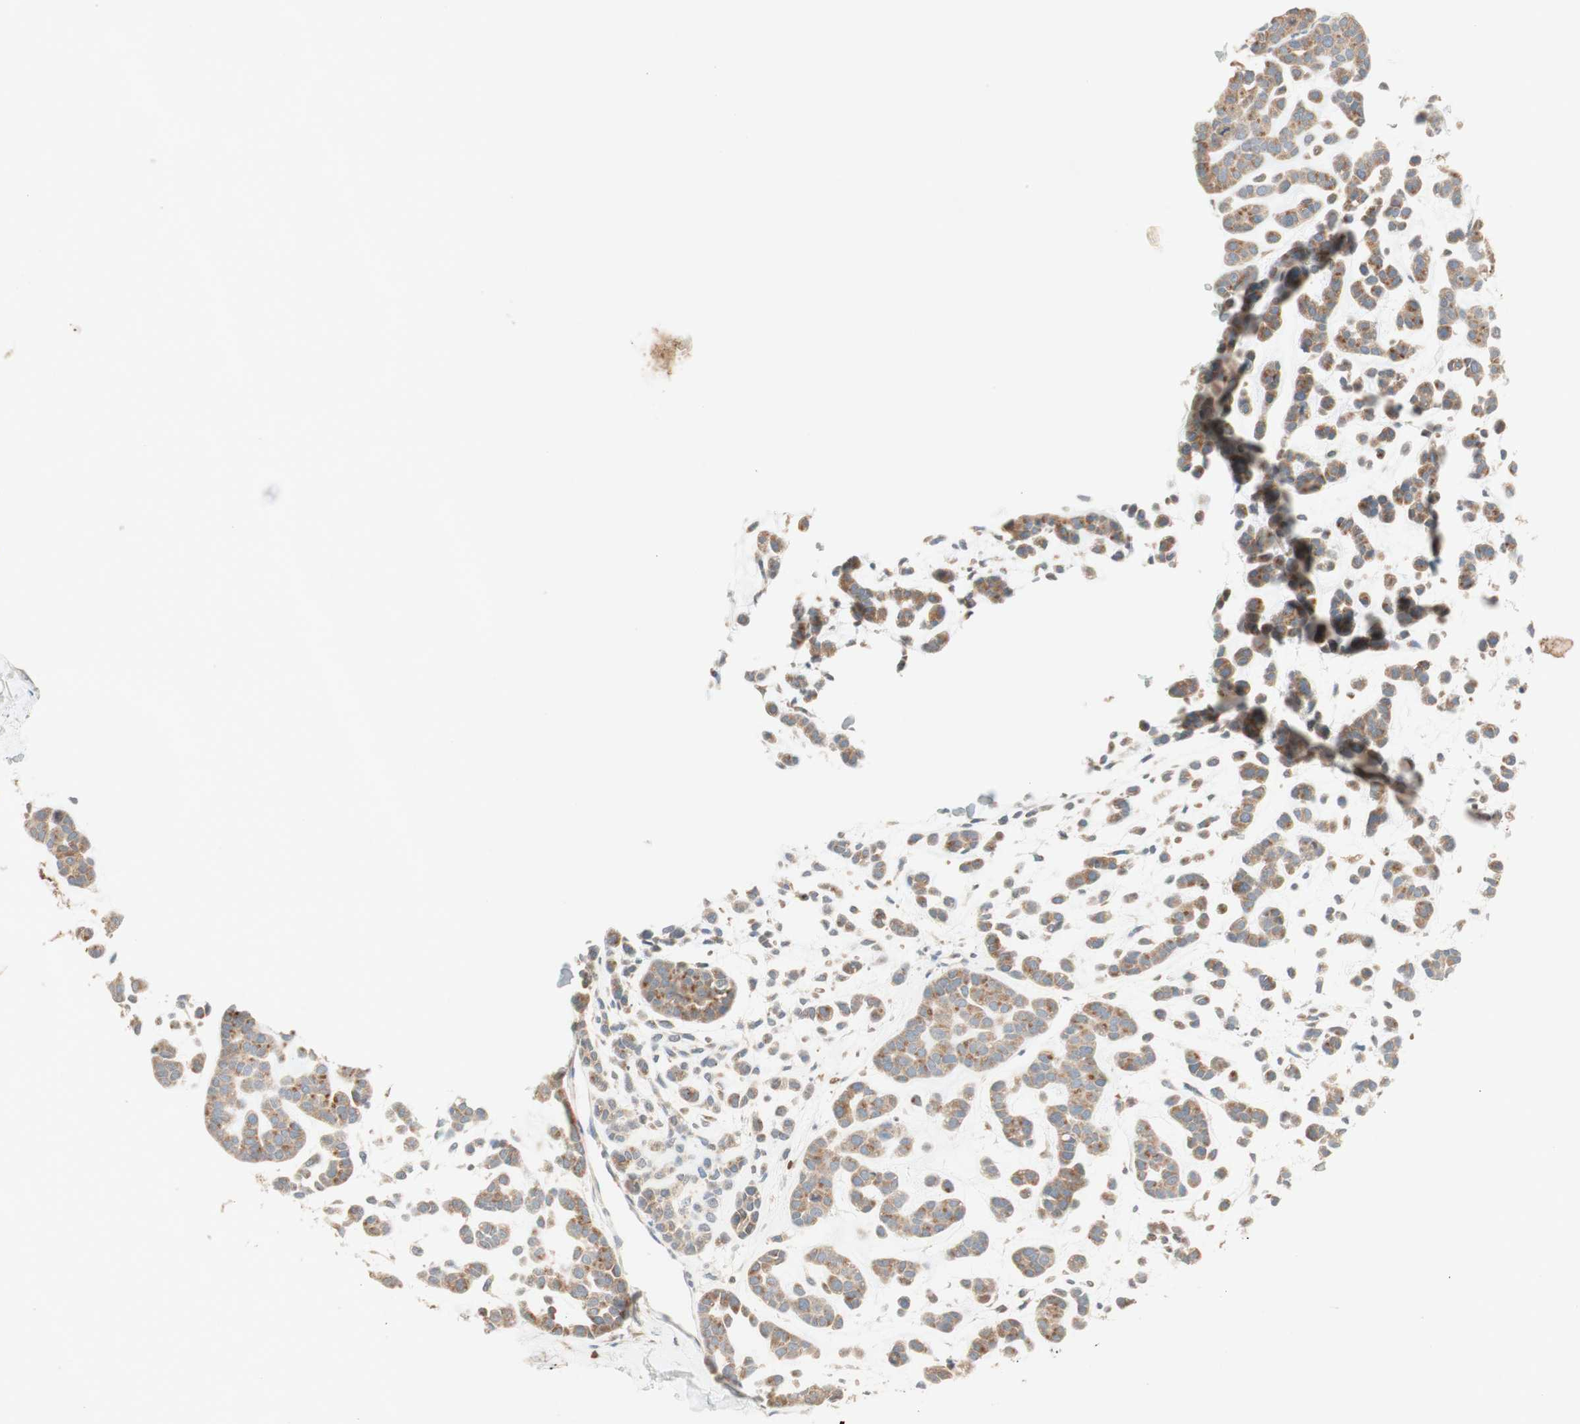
{"staining": {"intensity": "moderate", "quantity": ">75%", "location": "cytoplasmic/membranous"}, "tissue": "head and neck cancer", "cell_type": "Tumor cells", "image_type": "cancer", "snomed": [{"axis": "morphology", "description": "Adenocarcinoma, NOS"}, {"axis": "morphology", "description": "Adenoma, NOS"}, {"axis": "topography", "description": "Head-Neck"}], "caption": "Brown immunohistochemical staining in head and neck cancer (adenocarcinoma) reveals moderate cytoplasmic/membranous staining in about >75% of tumor cells. (DAB IHC with brightfield microscopy, high magnification).", "gene": "CLCN2", "patient": {"sex": "female", "age": 55}}